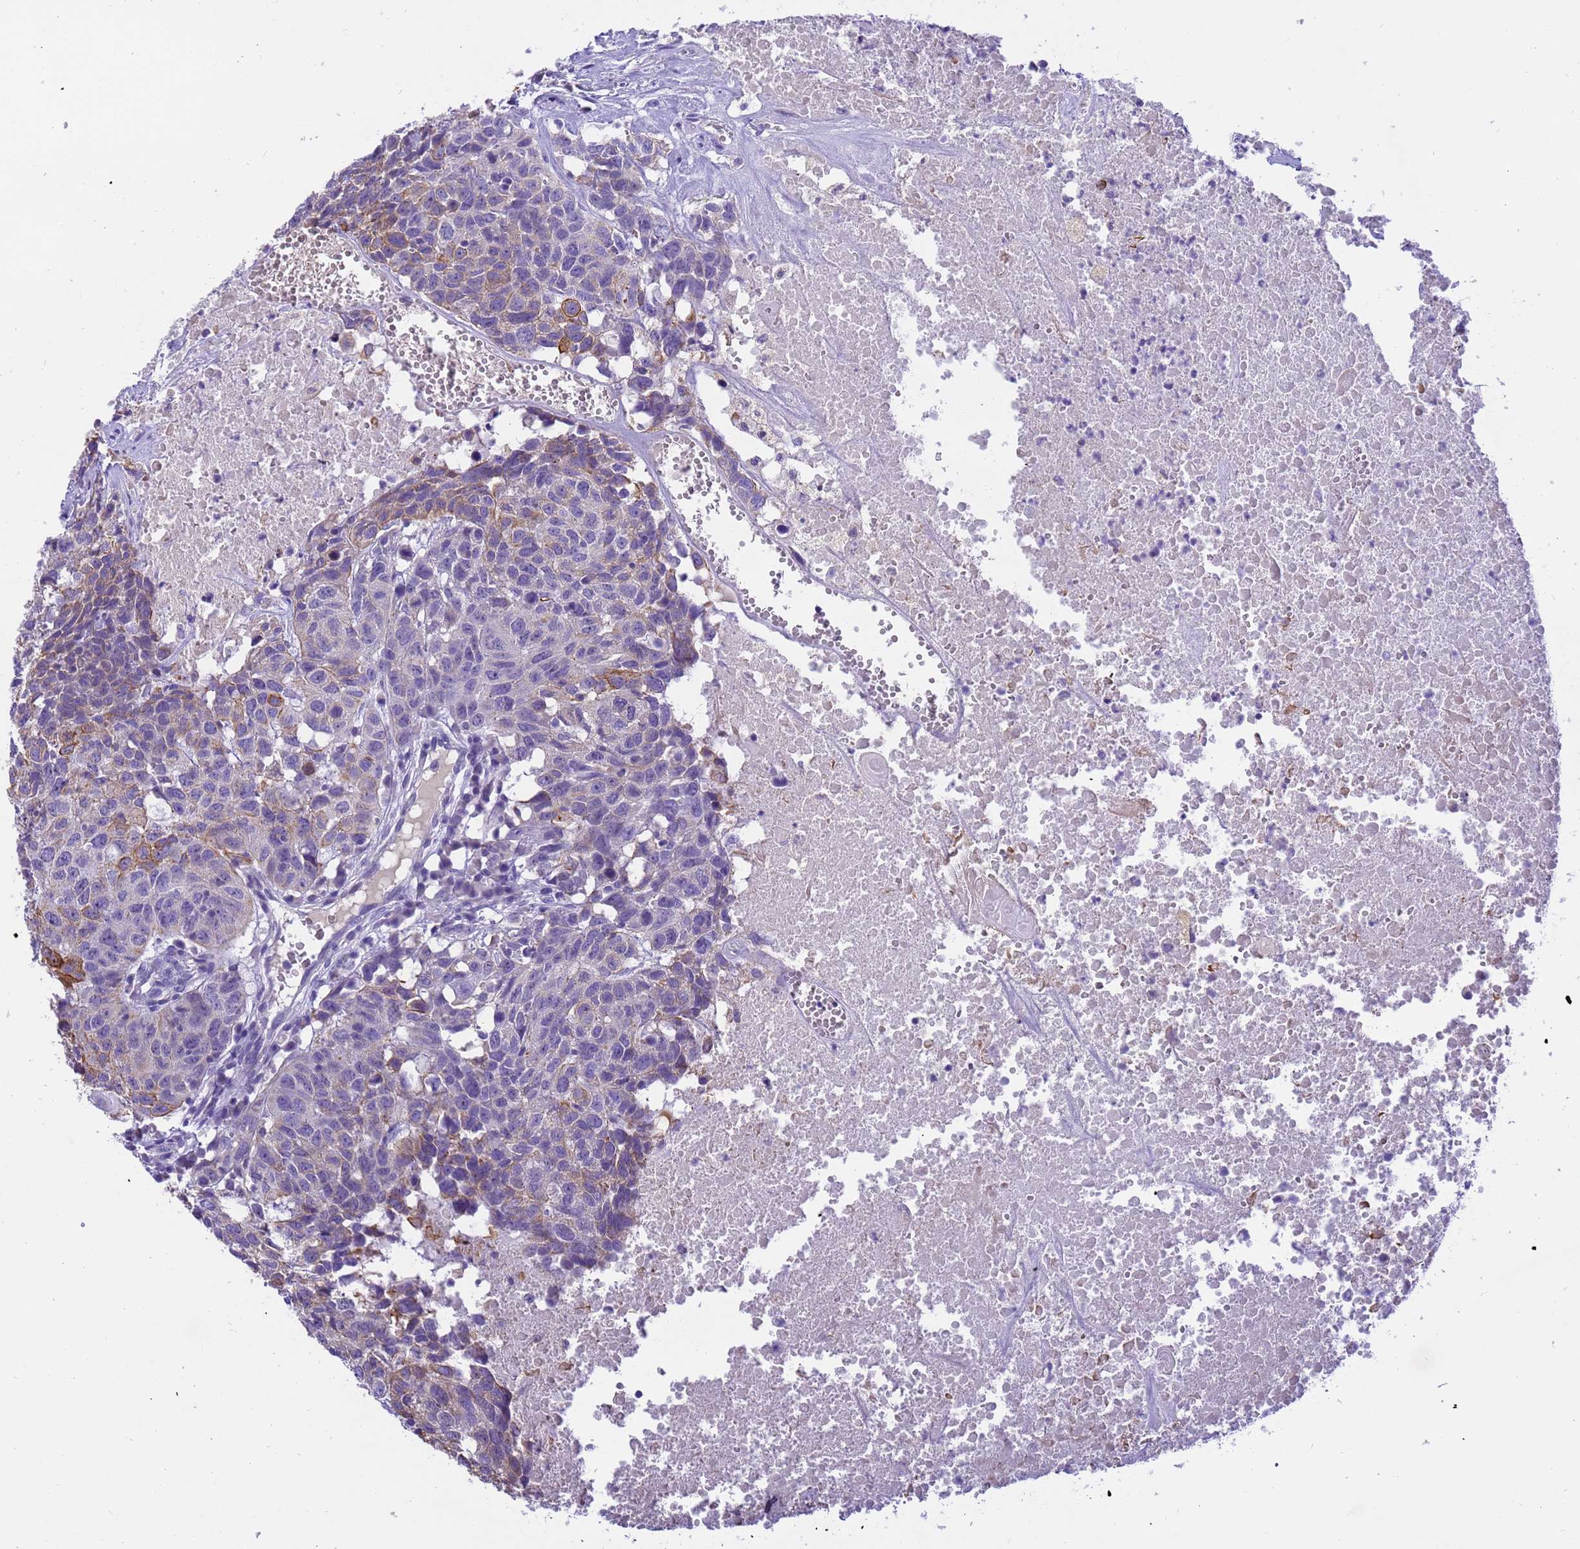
{"staining": {"intensity": "moderate", "quantity": "<25%", "location": "cytoplasmic/membranous"}, "tissue": "head and neck cancer", "cell_type": "Tumor cells", "image_type": "cancer", "snomed": [{"axis": "morphology", "description": "Squamous cell carcinoma, NOS"}, {"axis": "topography", "description": "Head-Neck"}], "caption": "Squamous cell carcinoma (head and neck) tissue displays moderate cytoplasmic/membranous positivity in about <25% of tumor cells, visualized by immunohistochemistry.", "gene": "PIEZO2", "patient": {"sex": "male", "age": 66}}